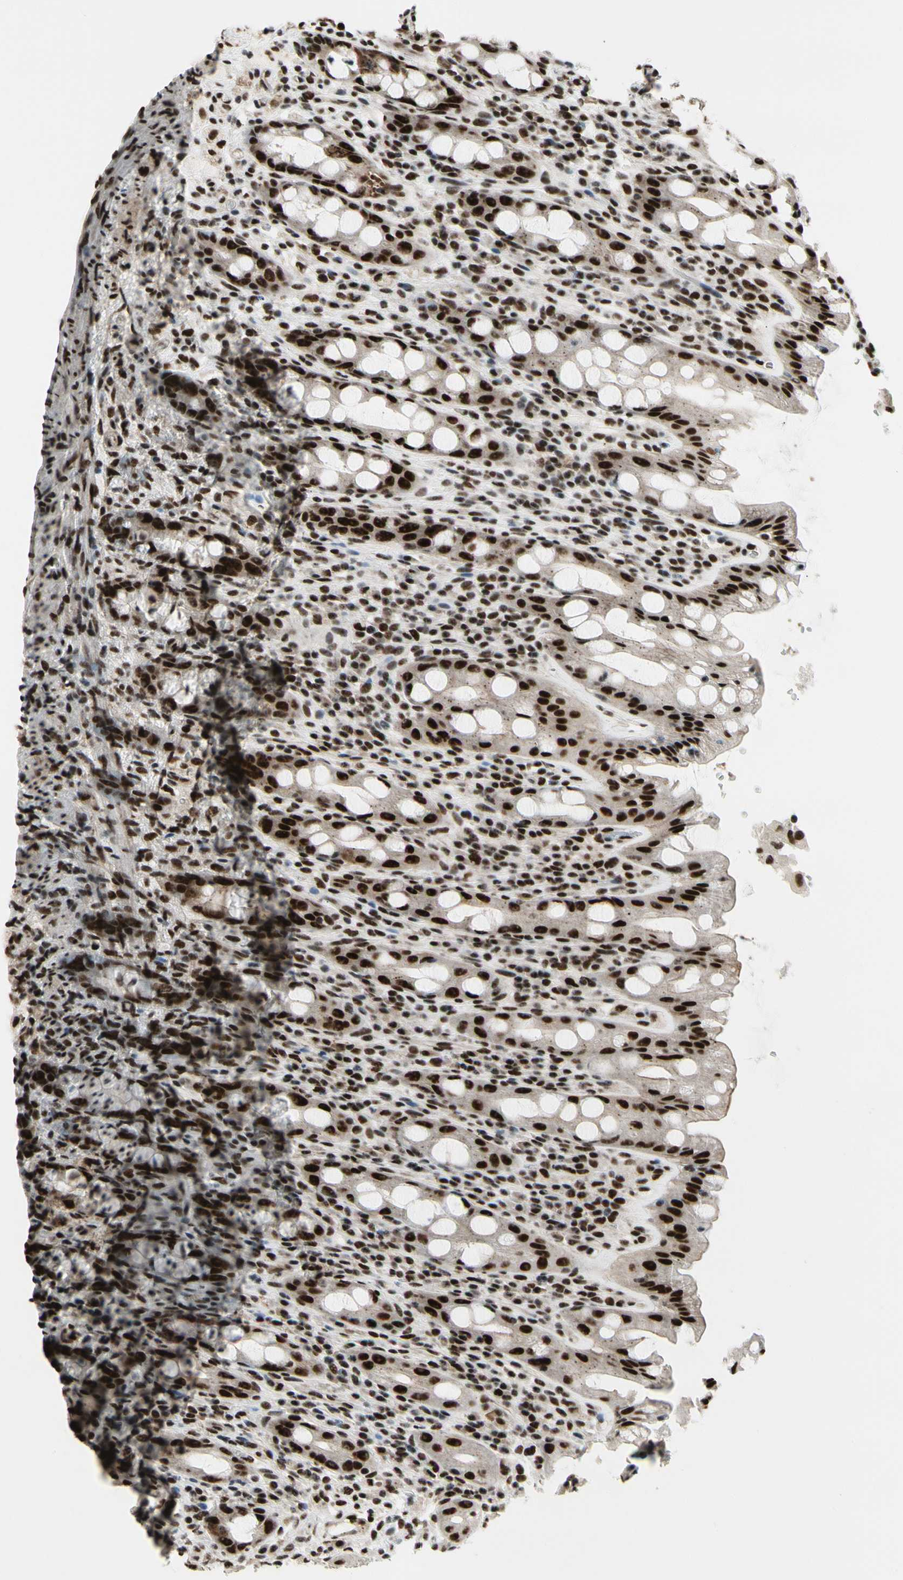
{"staining": {"intensity": "strong", "quantity": ">75%", "location": "nuclear"}, "tissue": "rectum", "cell_type": "Glandular cells", "image_type": "normal", "snomed": [{"axis": "morphology", "description": "Normal tissue, NOS"}, {"axis": "topography", "description": "Rectum"}], "caption": "Immunohistochemical staining of benign human rectum exhibits high levels of strong nuclear staining in about >75% of glandular cells.", "gene": "SRSF11", "patient": {"sex": "male", "age": 44}}